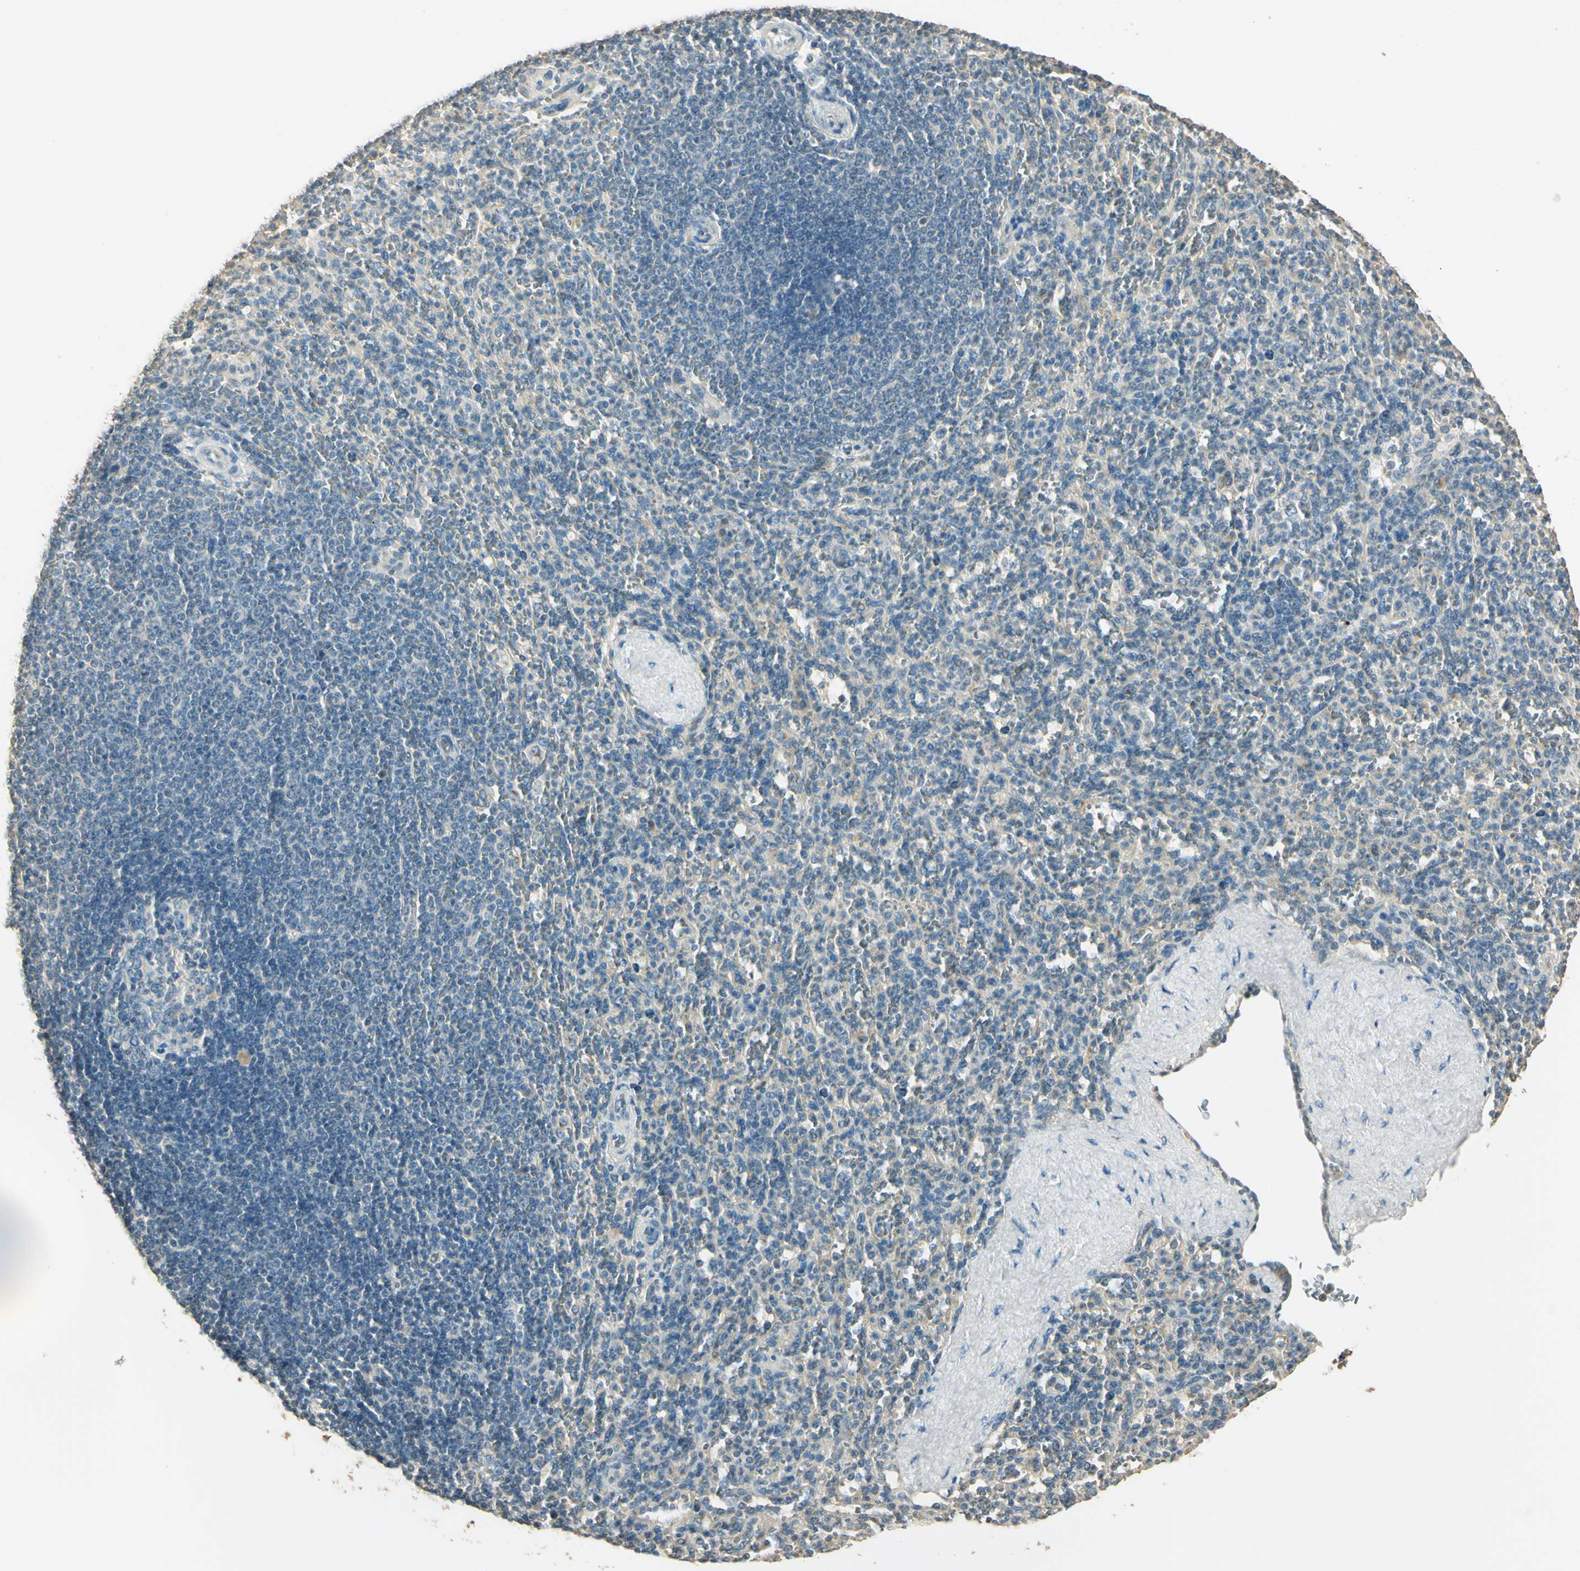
{"staining": {"intensity": "weak", "quantity": "25%-75%", "location": "cytoplasmic/membranous"}, "tissue": "spleen", "cell_type": "Cells in red pulp", "image_type": "normal", "snomed": [{"axis": "morphology", "description": "Normal tissue, NOS"}, {"axis": "topography", "description": "Spleen"}], "caption": "DAB (3,3'-diaminobenzidine) immunohistochemical staining of normal spleen demonstrates weak cytoplasmic/membranous protein expression in about 25%-75% of cells in red pulp.", "gene": "UXS1", "patient": {"sex": "male", "age": 36}}